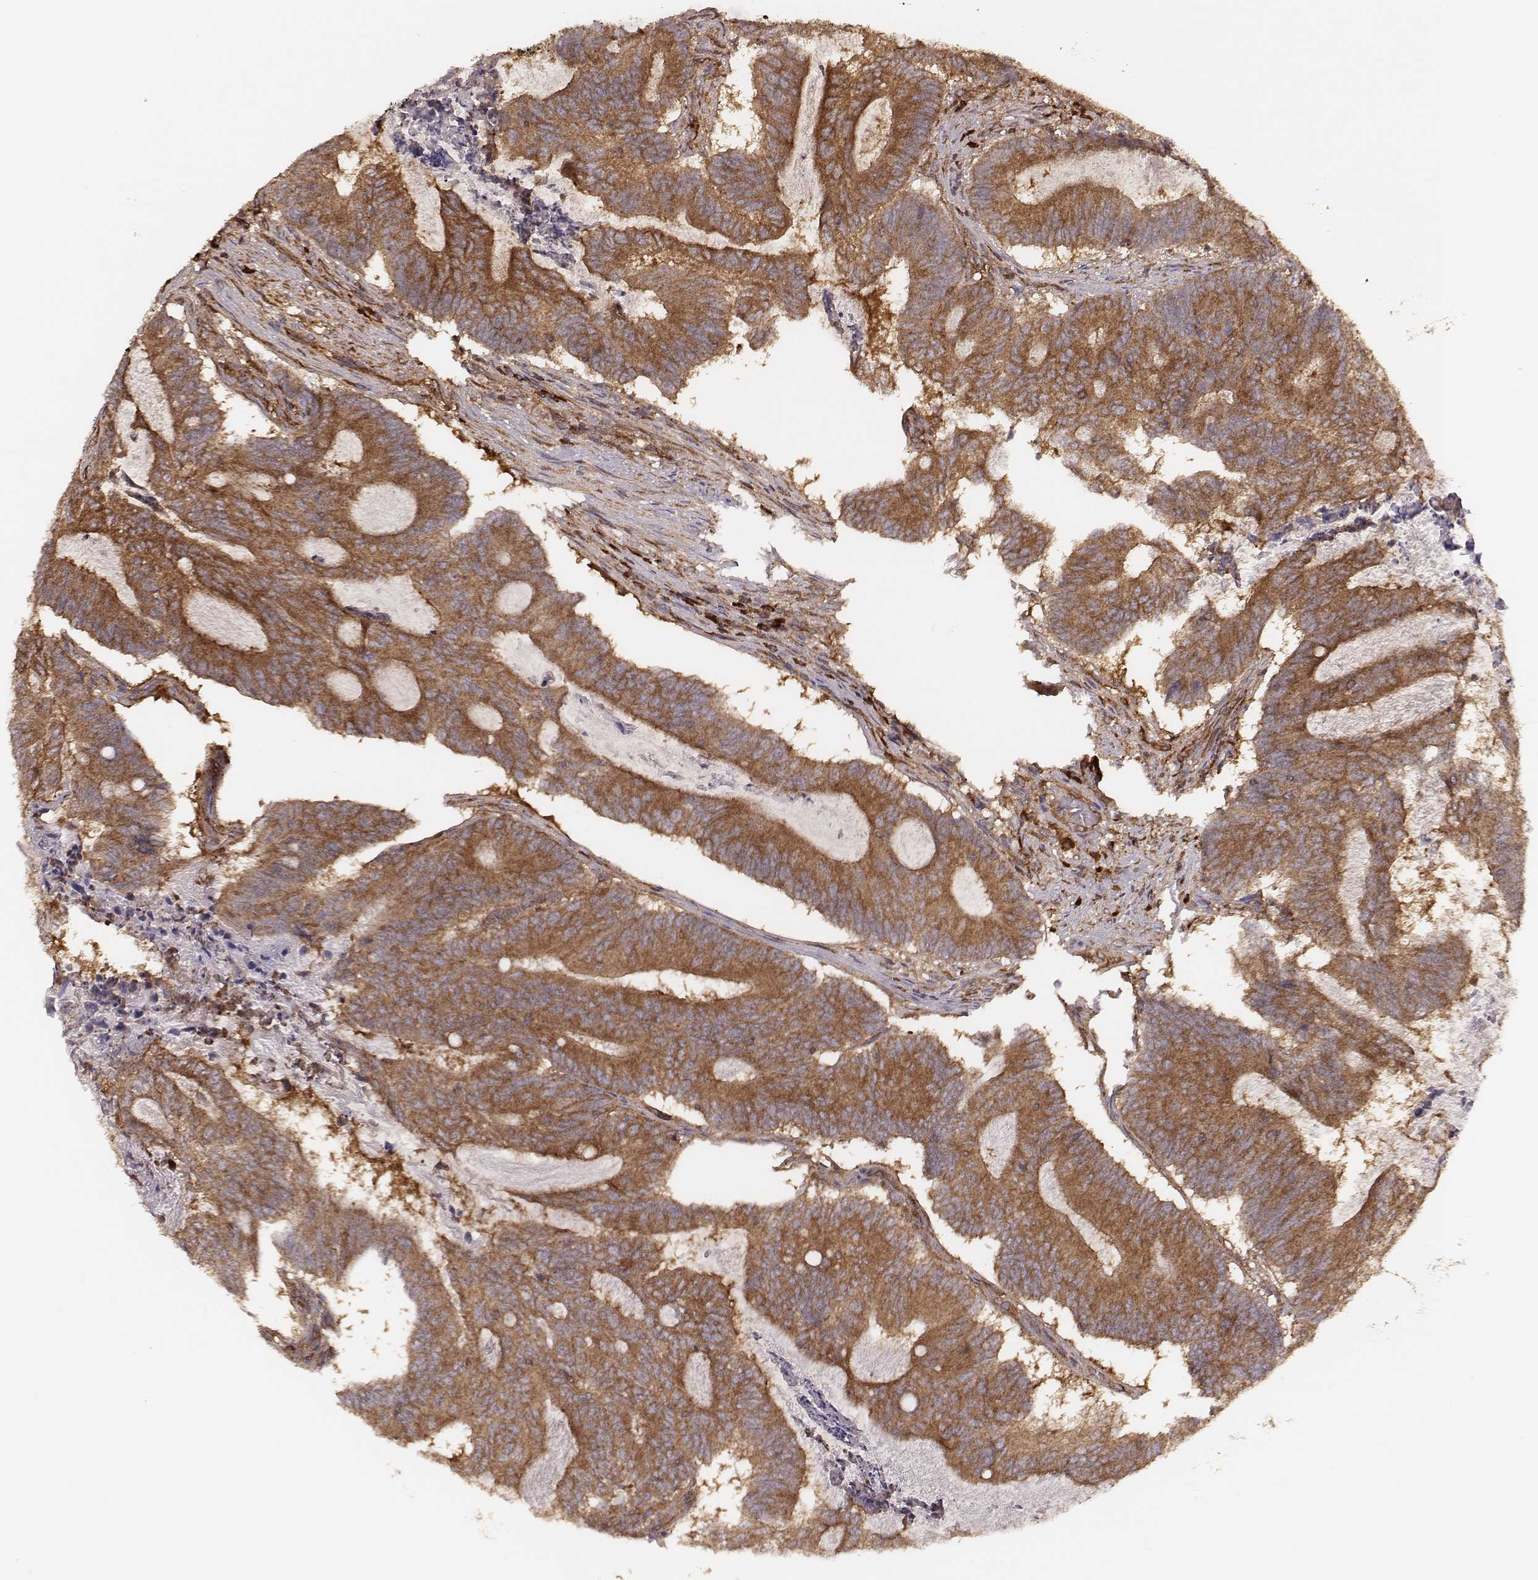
{"staining": {"intensity": "strong", "quantity": ">75%", "location": "cytoplasmic/membranous"}, "tissue": "colorectal cancer", "cell_type": "Tumor cells", "image_type": "cancer", "snomed": [{"axis": "morphology", "description": "Adenocarcinoma, NOS"}, {"axis": "topography", "description": "Colon"}], "caption": "Brown immunohistochemical staining in colorectal cancer displays strong cytoplasmic/membranous staining in approximately >75% of tumor cells. The protein of interest is shown in brown color, while the nuclei are stained blue.", "gene": "CARS1", "patient": {"sex": "female", "age": 70}}